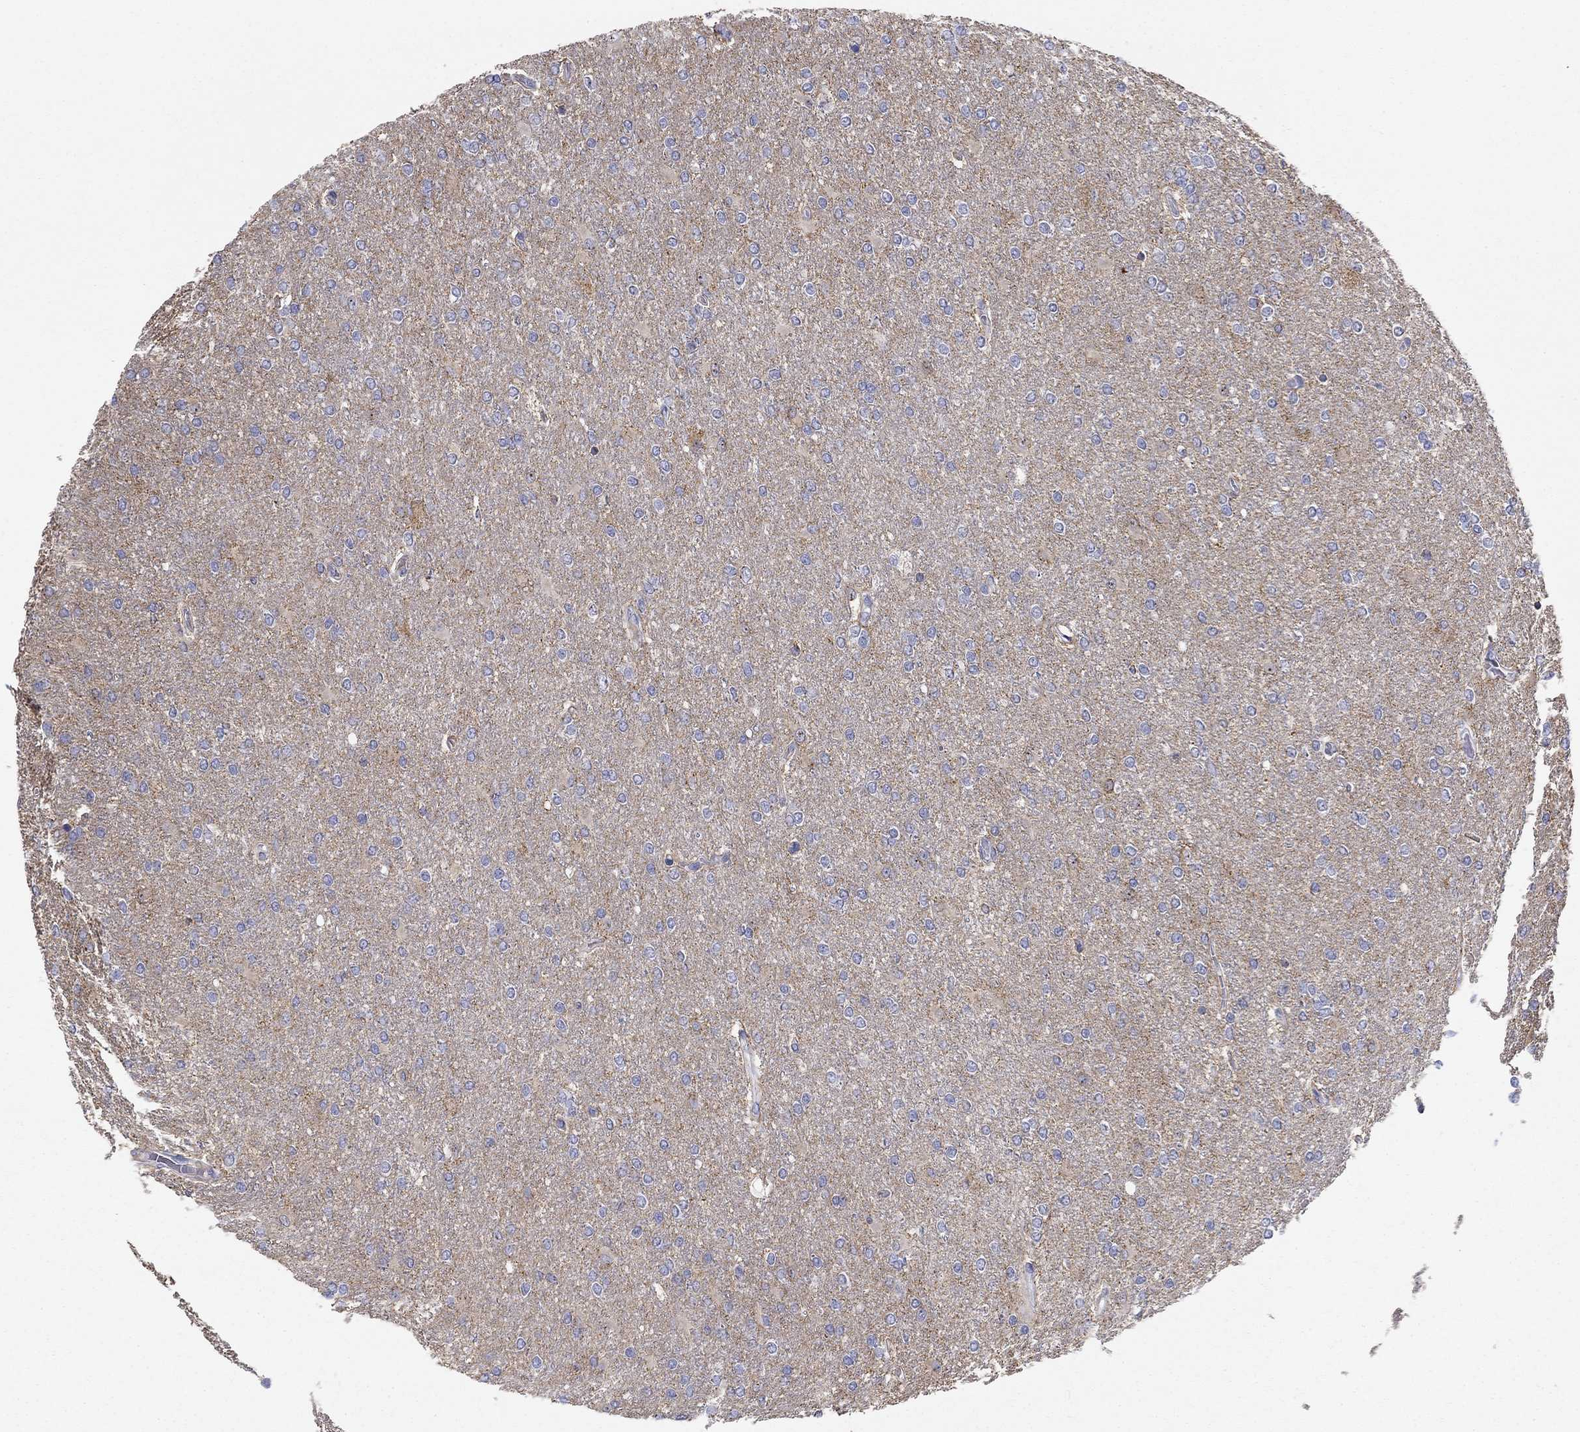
{"staining": {"intensity": "weak", "quantity": "<25%", "location": "cytoplasmic/membranous"}, "tissue": "glioma", "cell_type": "Tumor cells", "image_type": "cancer", "snomed": [{"axis": "morphology", "description": "Glioma, malignant, High grade"}, {"axis": "topography", "description": "Cerebral cortex"}], "caption": "Immunohistochemistry of human malignant glioma (high-grade) demonstrates no expression in tumor cells.", "gene": "SEPTIN3", "patient": {"sex": "male", "age": 70}}